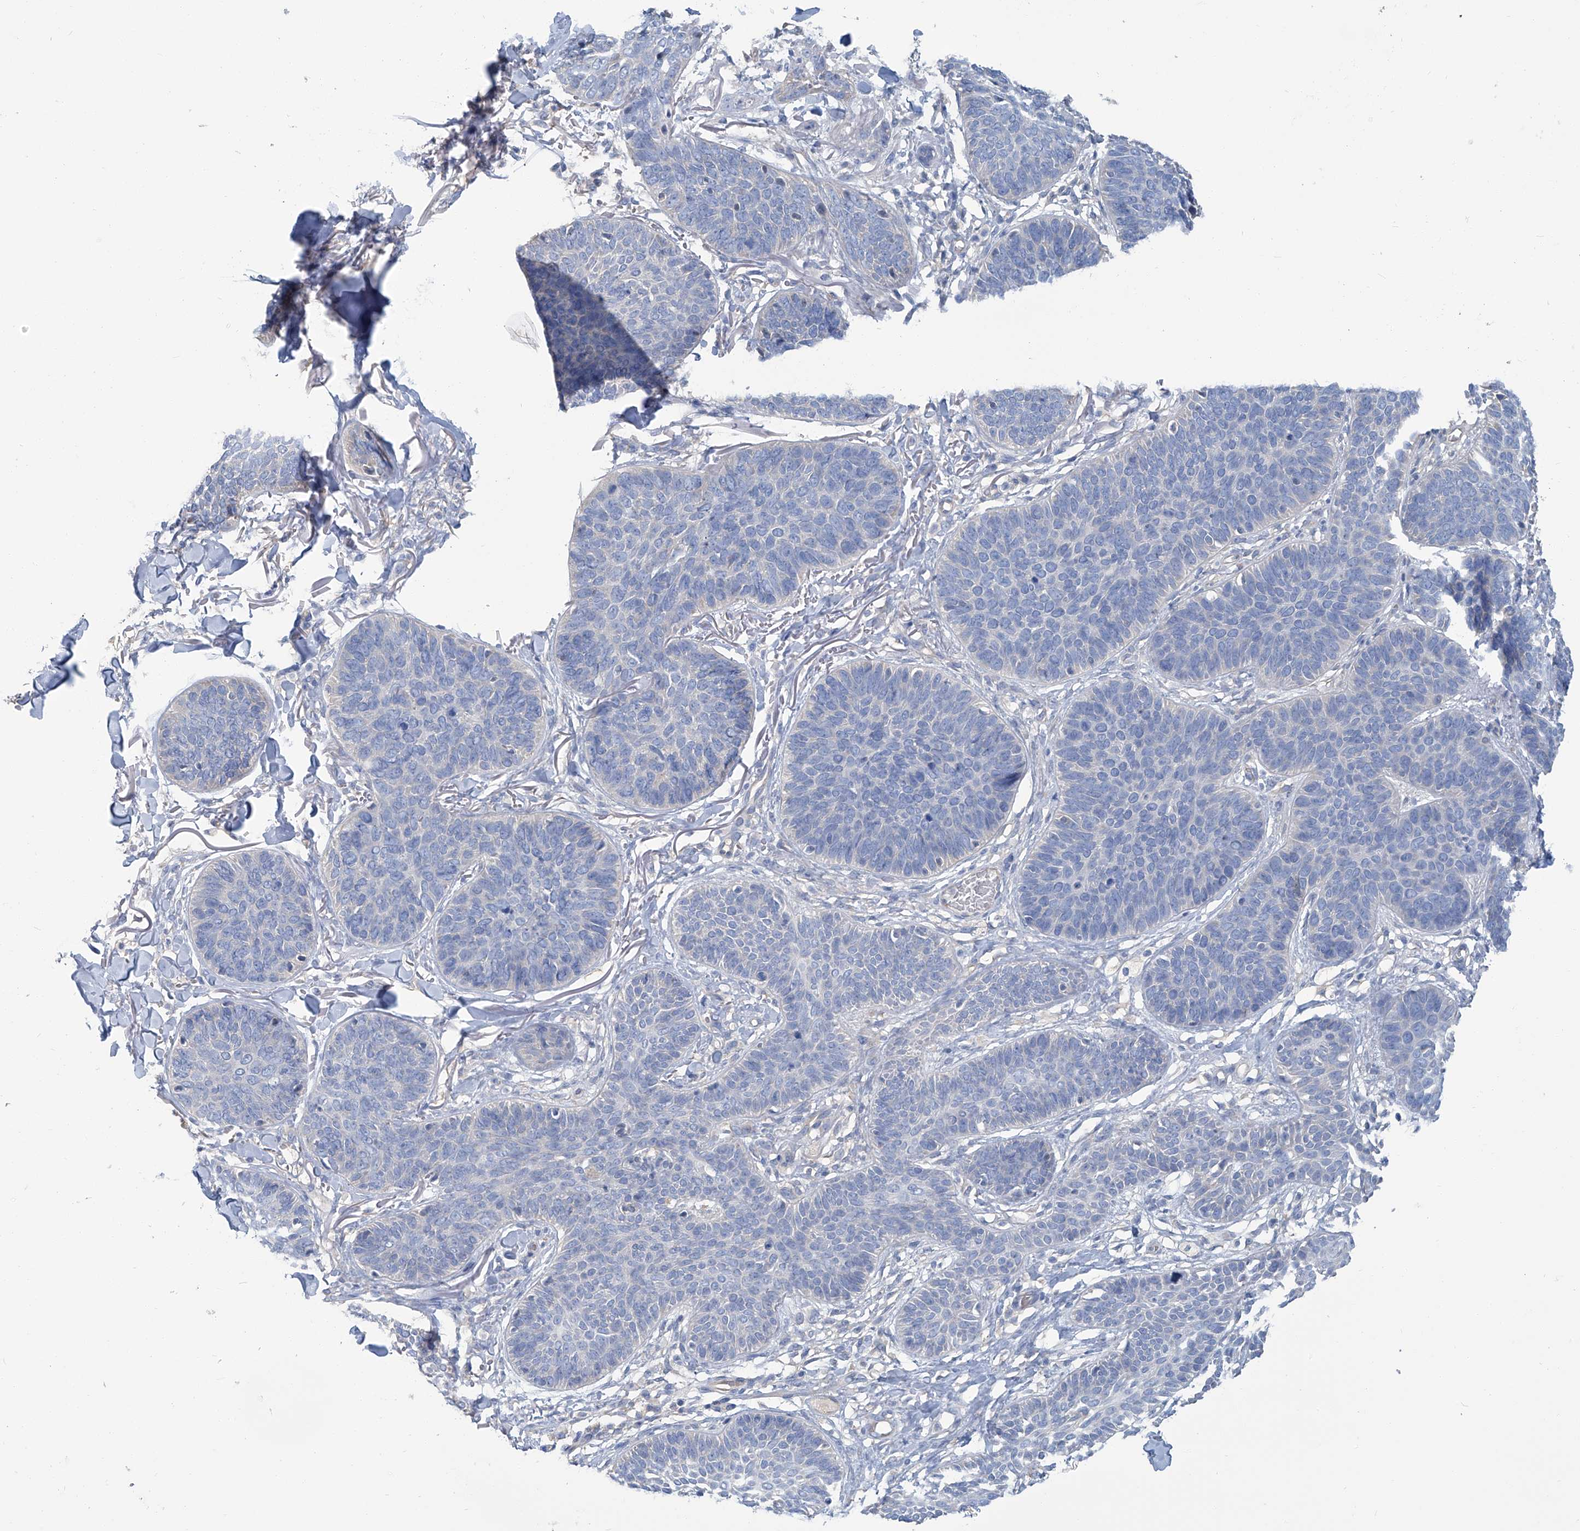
{"staining": {"intensity": "negative", "quantity": "none", "location": "none"}, "tissue": "skin cancer", "cell_type": "Tumor cells", "image_type": "cancer", "snomed": [{"axis": "morphology", "description": "Basal cell carcinoma"}, {"axis": "topography", "description": "Skin"}], "caption": "There is no significant expression in tumor cells of skin cancer. (DAB immunohistochemistry visualized using brightfield microscopy, high magnification).", "gene": "PFKL", "patient": {"sex": "male", "age": 85}}